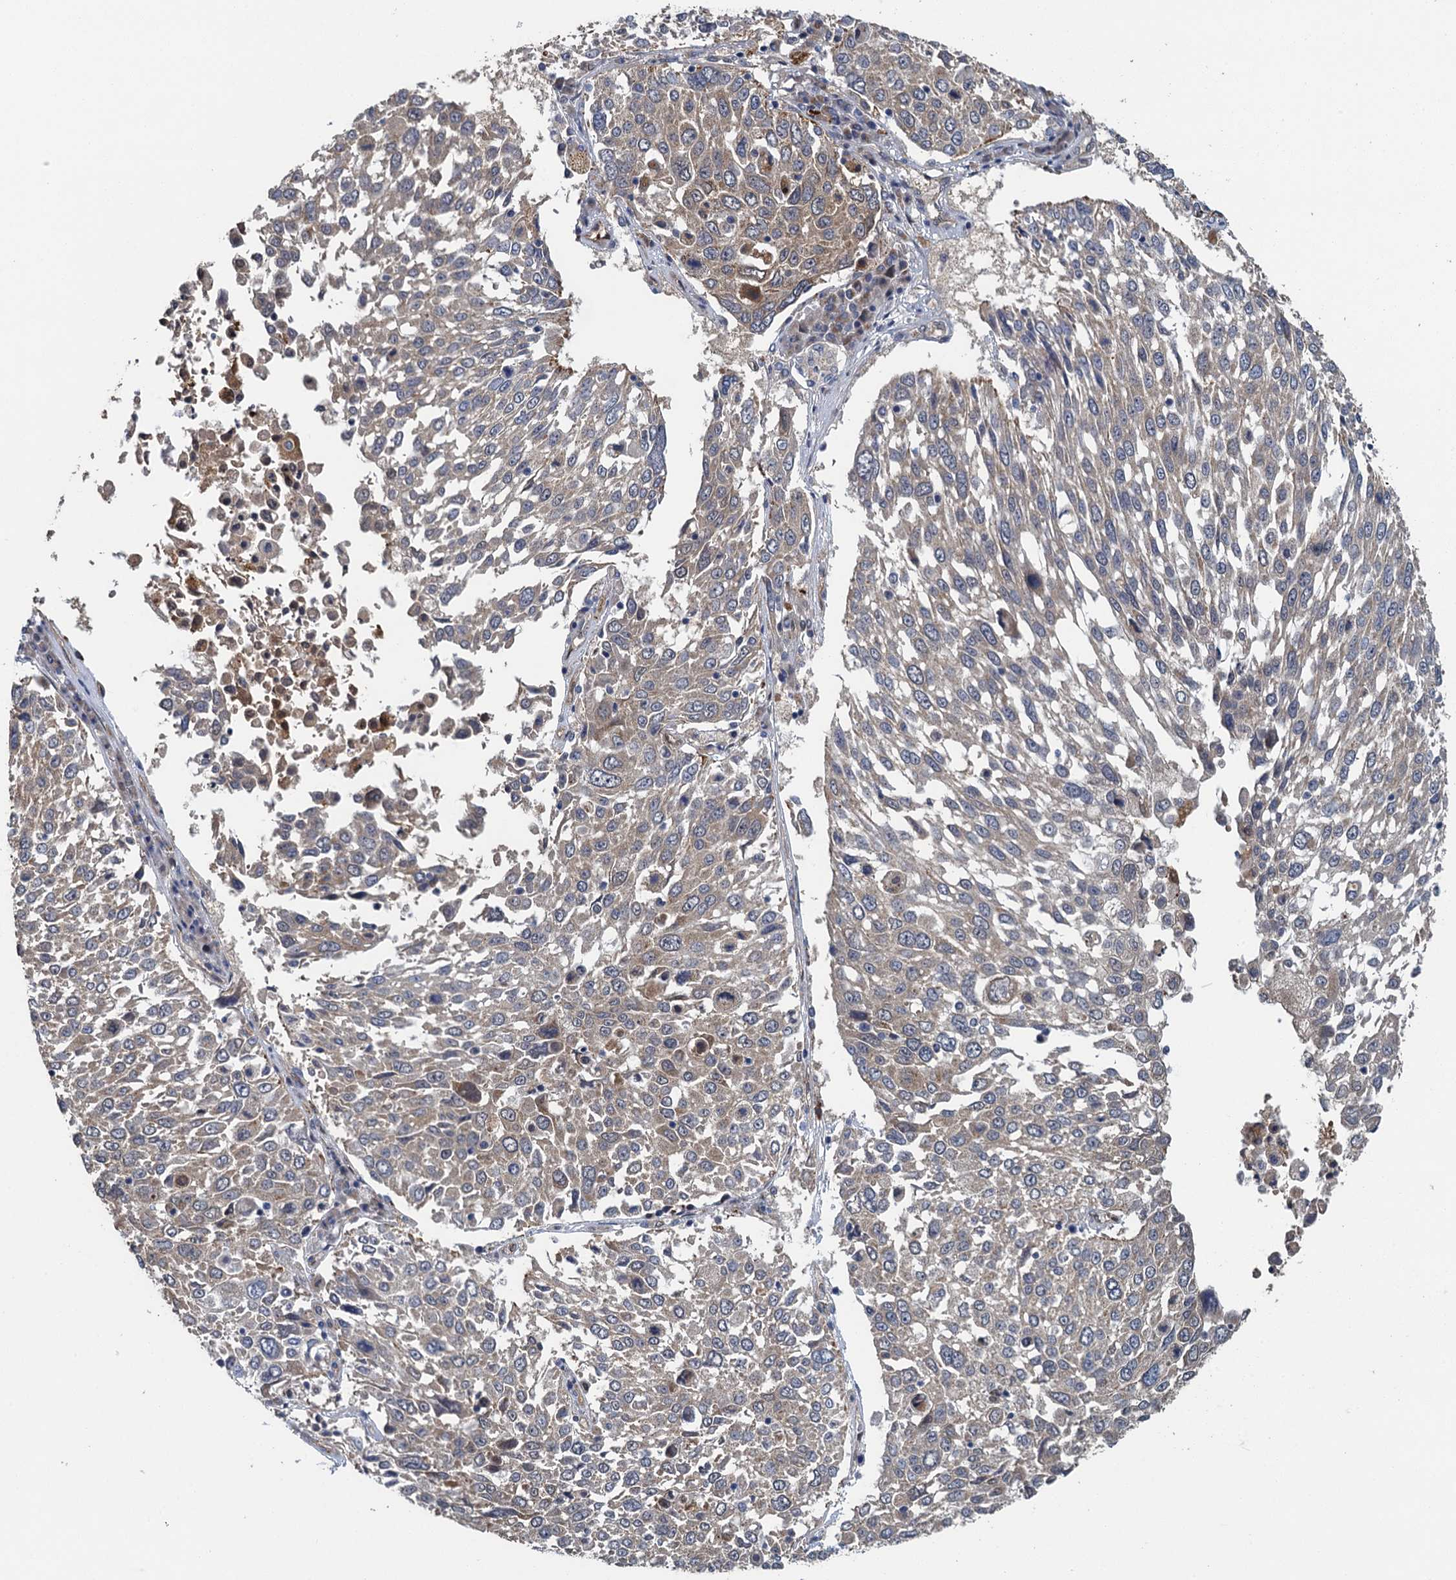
{"staining": {"intensity": "weak", "quantity": "25%-75%", "location": "cytoplasmic/membranous"}, "tissue": "lung cancer", "cell_type": "Tumor cells", "image_type": "cancer", "snomed": [{"axis": "morphology", "description": "Squamous cell carcinoma, NOS"}, {"axis": "topography", "description": "Lung"}], "caption": "A low amount of weak cytoplasmic/membranous positivity is identified in about 25%-75% of tumor cells in lung cancer tissue. (DAB (3,3'-diaminobenzidine) IHC, brown staining for protein, blue staining for nuclei).", "gene": "KBTBD8", "patient": {"sex": "male", "age": 65}}